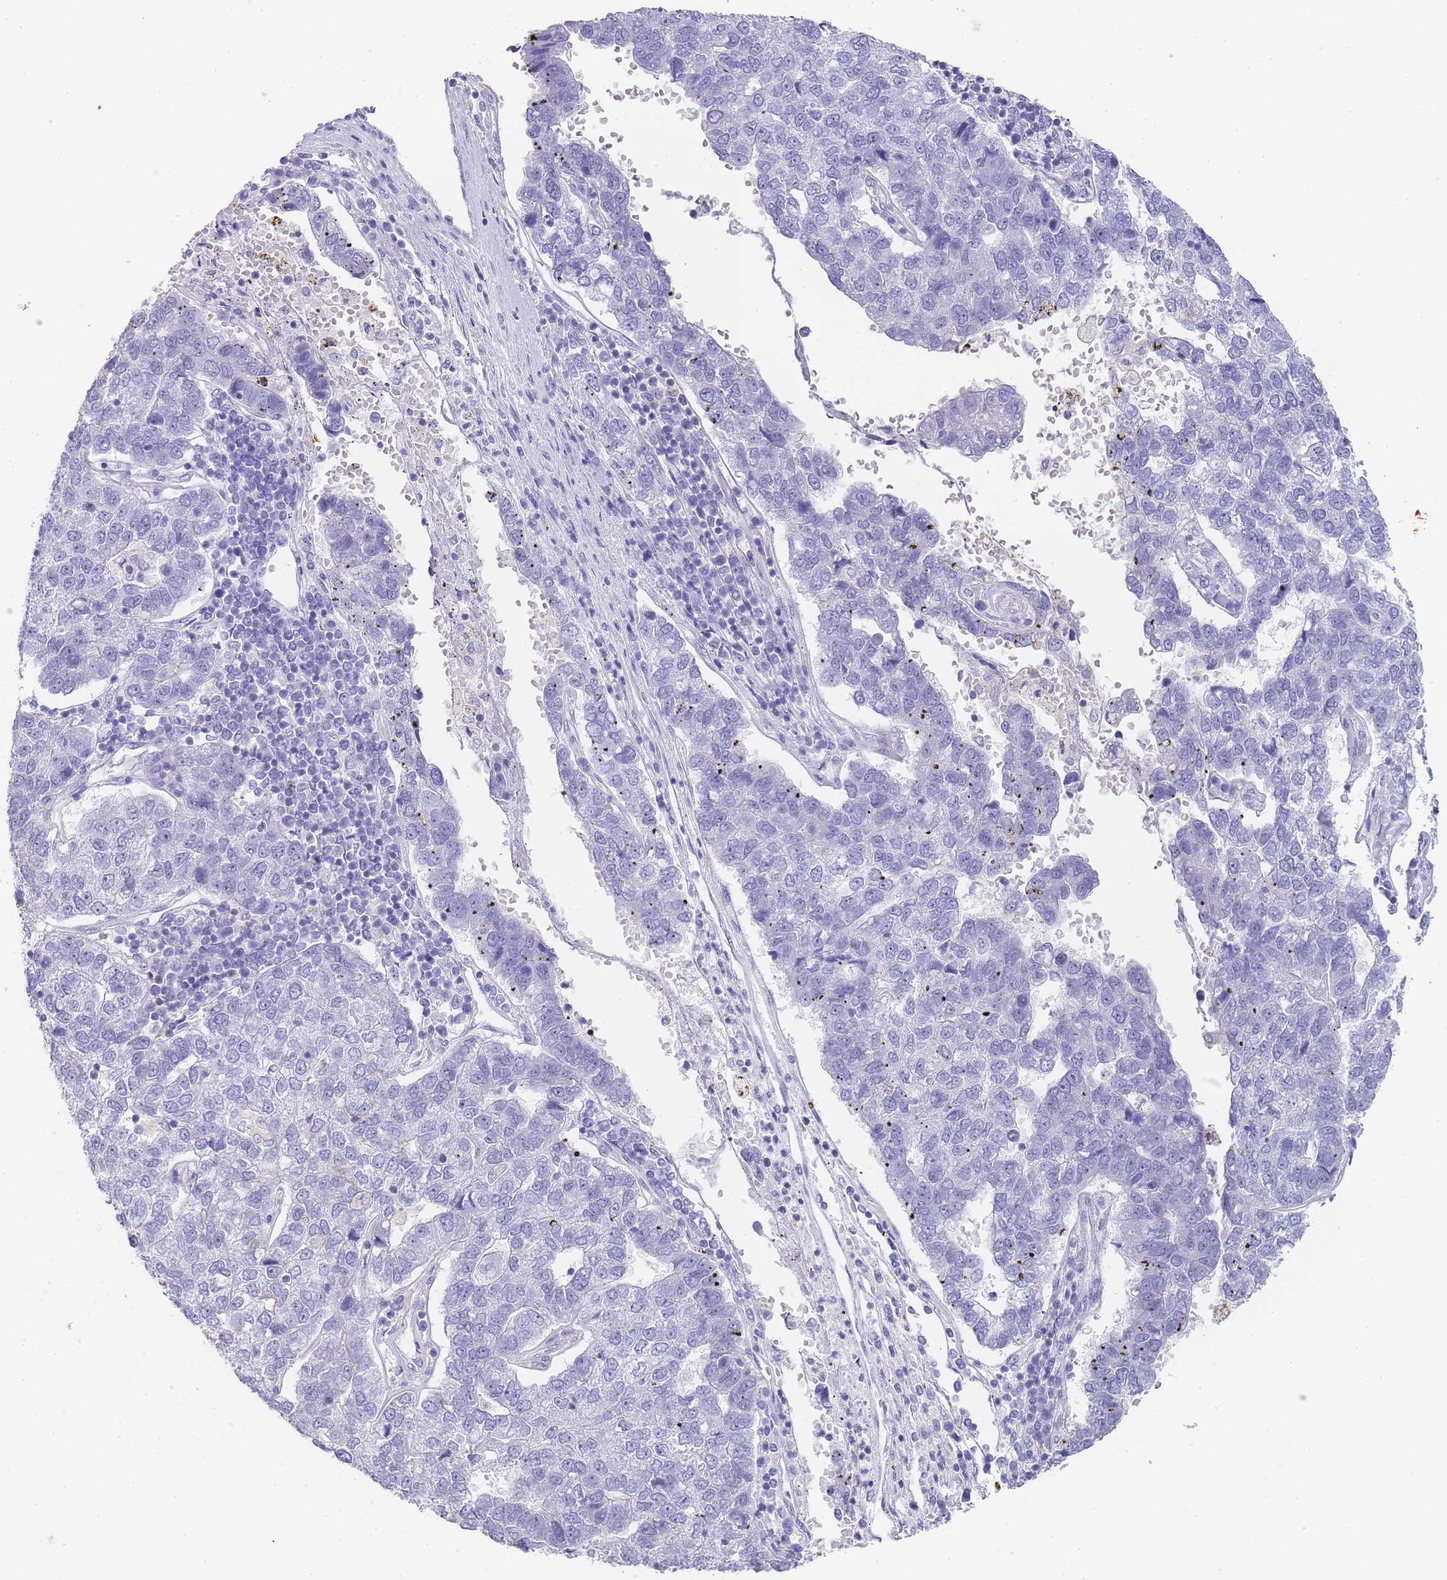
{"staining": {"intensity": "negative", "quantity": "none", "location": "none"}, "tissue": "pancreatic cancer", "cell_type": "Tumor cells", "image_type": "cancer", "snomed": [{"axis": "morphology", "description": "Adenocarcinoma, NOS"}, {"axis": "topography", "description": "Pancreas"}], "caption": "A high-resolution image shows immunohistochemistry staining of pancreatic cancer, which demonstrates no significant positivity in tumor cells.", "gene": "NOP14", "patient": {"sex": "female", "age": 61}}